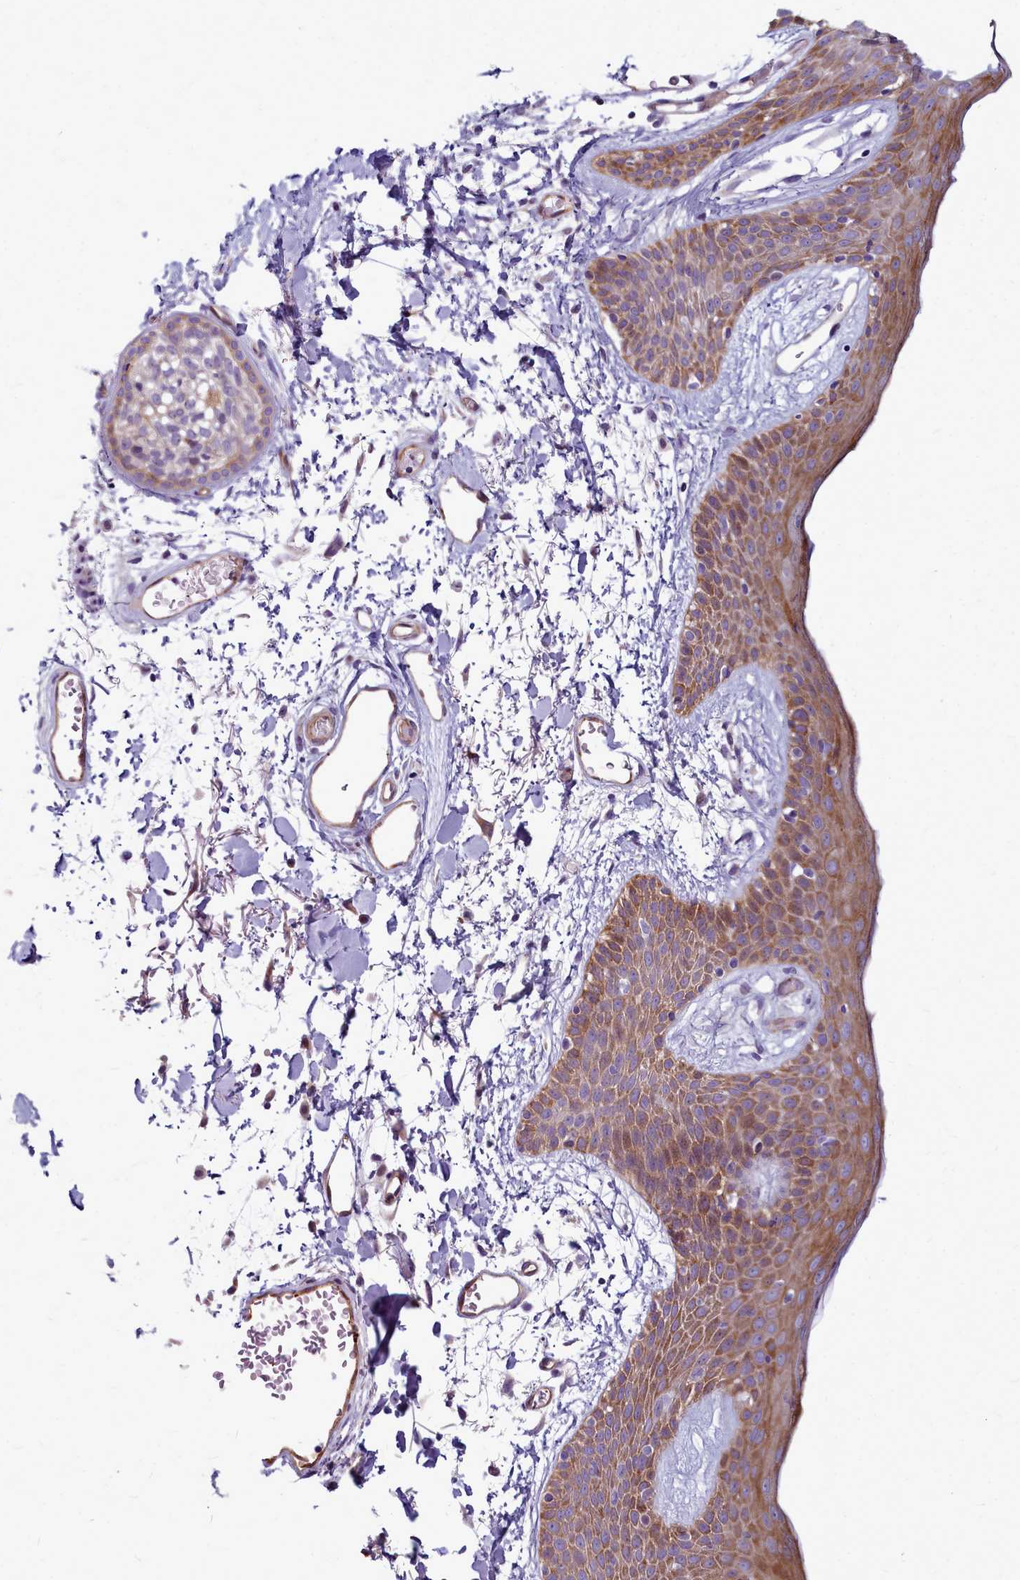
{"staining": {"intensity": "negative", "quantity": "none", "location": "none"}, "tissue": "skin", "cell_type": "Fibroblasts", "image_type": "normal", "snomed": [{"axis": "morphology", "description": "Normal tissue, NOS"}, {"axis": "topography", "description": "Skin"}], "caption": "This is an immunohistochemistry micrograph of unremarkable human skin. There is no expression in fibroblasts.", "gene": "TTC5", "patient": {"sex": "male", "age": 79}}